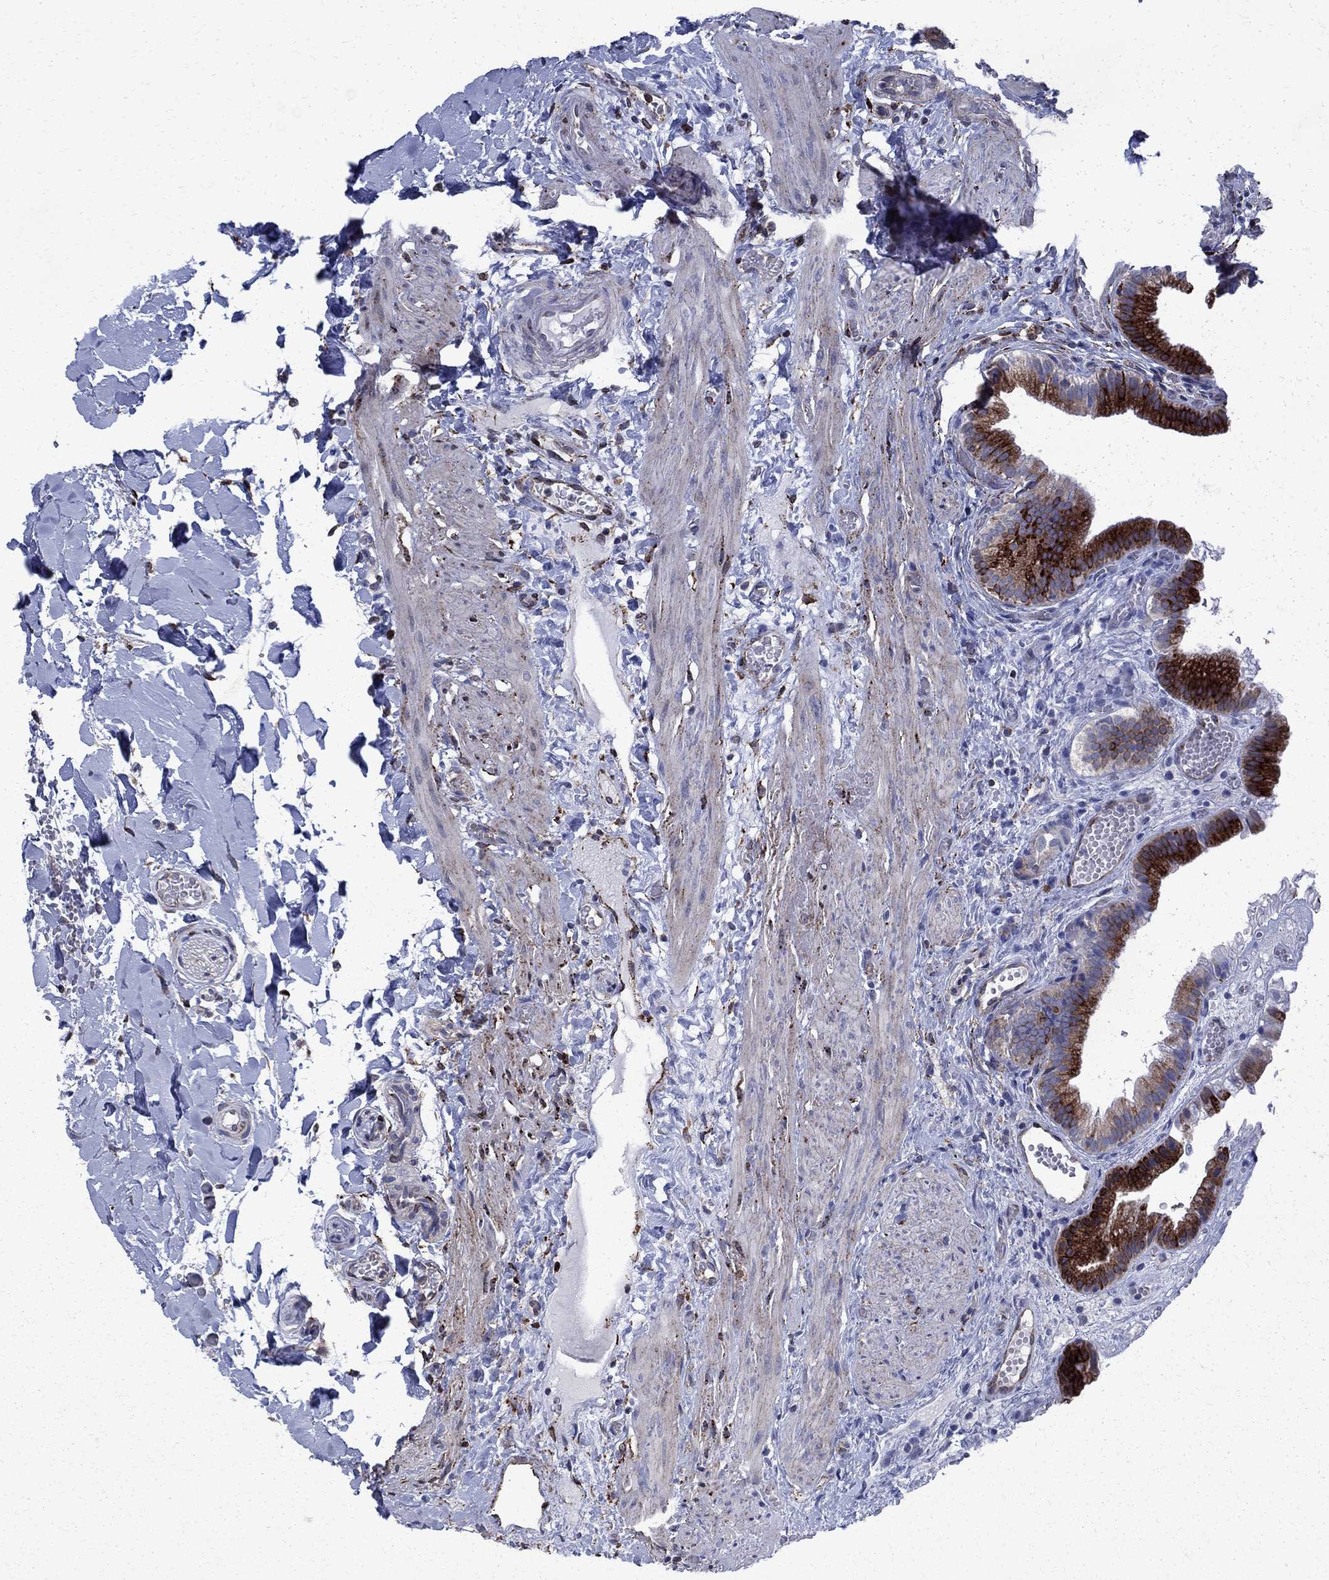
{"staining": {"intensity": "strong", "quantity": "25%-75%", "location": "cytoplasmic/membranous"}, "tissue": "gallbladder", "cell_type": "Glandular cells", "image_type": "normal", "snomed": [{"axis": "morphology", "description": "Normal tissue, NOS"}, {"axis": "topography", "description": "Gallbladder"}], "caption": "Protein expression analysis of normal human gallbladder reveals strong cytoplasmic/membranous positivity in approximately 25%-75% of glandular cells. (DAB (3,3'-diaminobenzidine) IHC, brown staining for protein, blue staining for nuclei).", "gene": "CAB39L", "patient": {"sex": "female", "age": 24}}